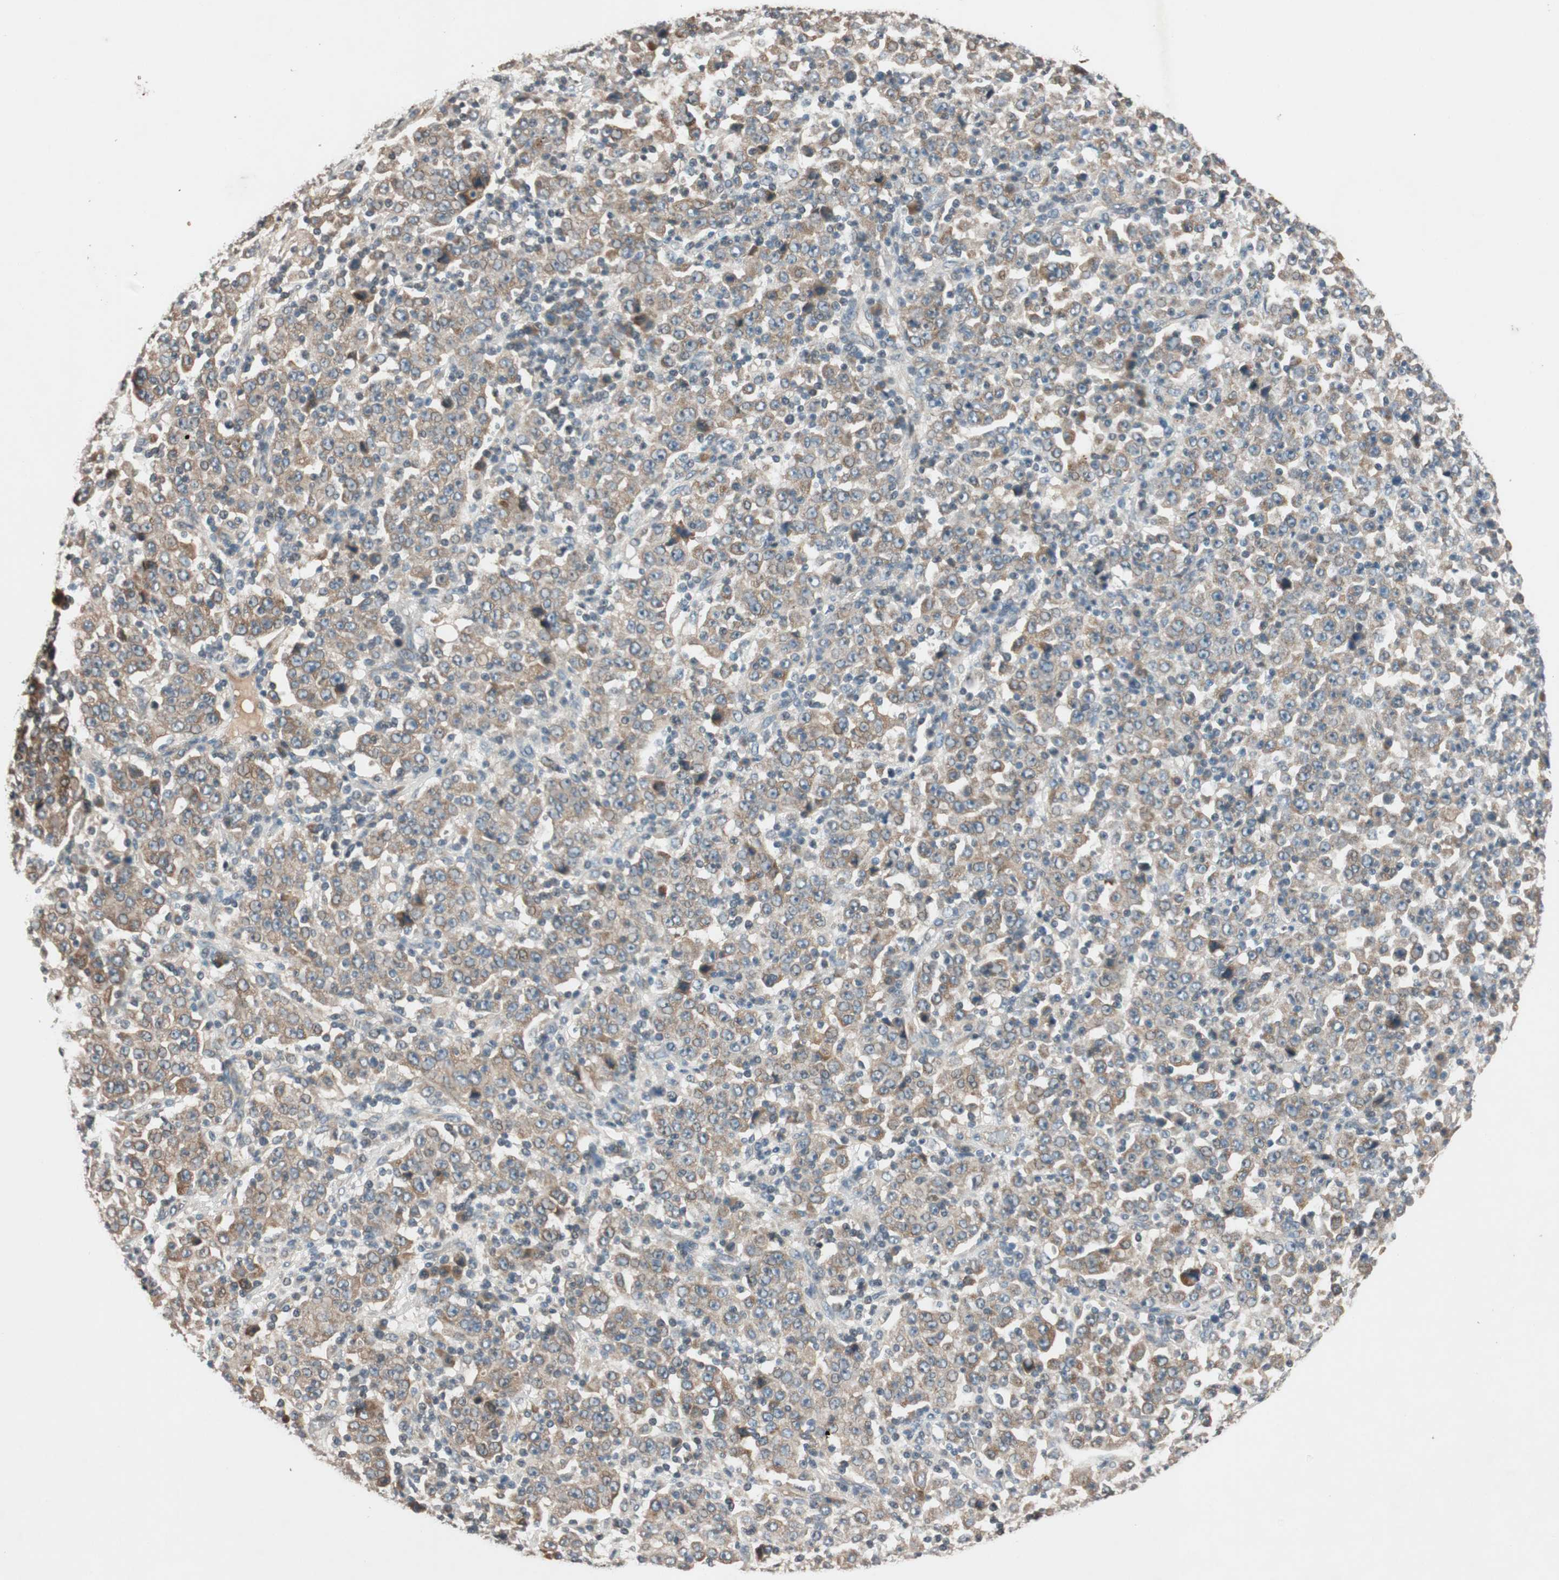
{"staining": {"intensity": "moderate", "quantity": ">75%", "location": "cytoplasmic/membranous"}, "tissue": "stomach cancer", "cell_type": "Tumor cells", "image_type": "cancer", "snomed": [{"axis": "morphology", "description": "Normal tissue, NOS"}, {"axis": "morphology", "description": "Adenocarcinoma, NOS"}, {"axis": "topography", "description": "Stomach, upper"}, {"axis": "topography", "description": "Stomach"}], "caption": "Approximately >75% of tumor cells in stomach cancer (adenocarcinoma) exhibit moderate cytoplasmic/membranous protein positivity as visualized by brown immunohistochemical staining.", "gene": "GCLM", "patient": {"sex": "male", "age": 59}}